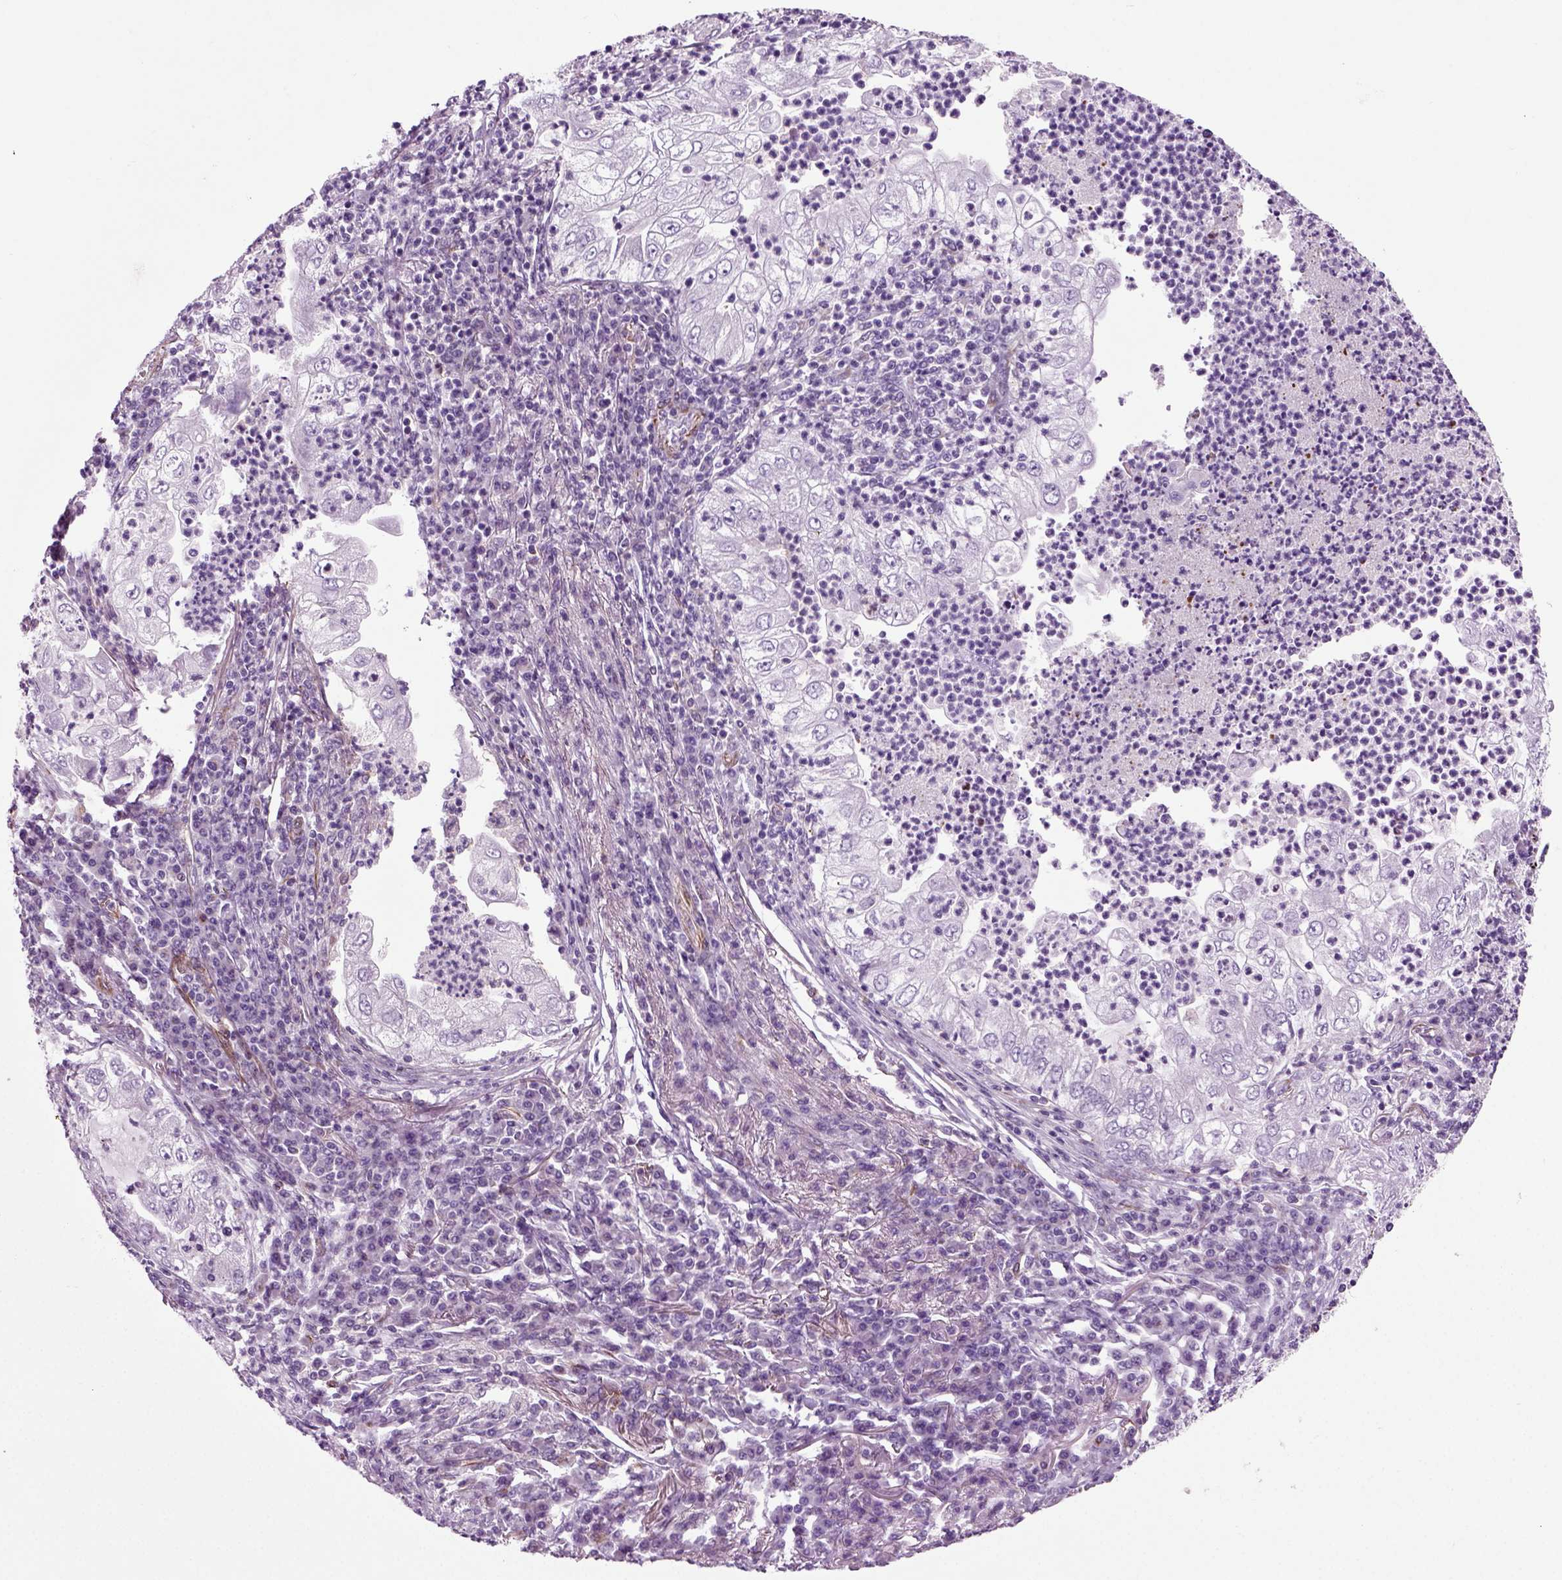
{"staining": {"intensity": "negative", "quantity": "none", "location": "none"}, "tissue": "lung cancer", "cell_type": "Tumor cells", "image_type": "cancer", "snomed": [{"axis": "morphology", "description": "Adenocarcinoma, NOS"}, {"axis": "topography", "description": "Lung"}], "caption": "Immunohistochemistry image of neoplastic tissue: human adenocarcinoma (lung) stained with DAB (3,3'-diaminobenzidine) exhibits no significant protein expression in tumor cells.", "gene": "ACER3", "patient": {"sex": "female", "age": 73}}